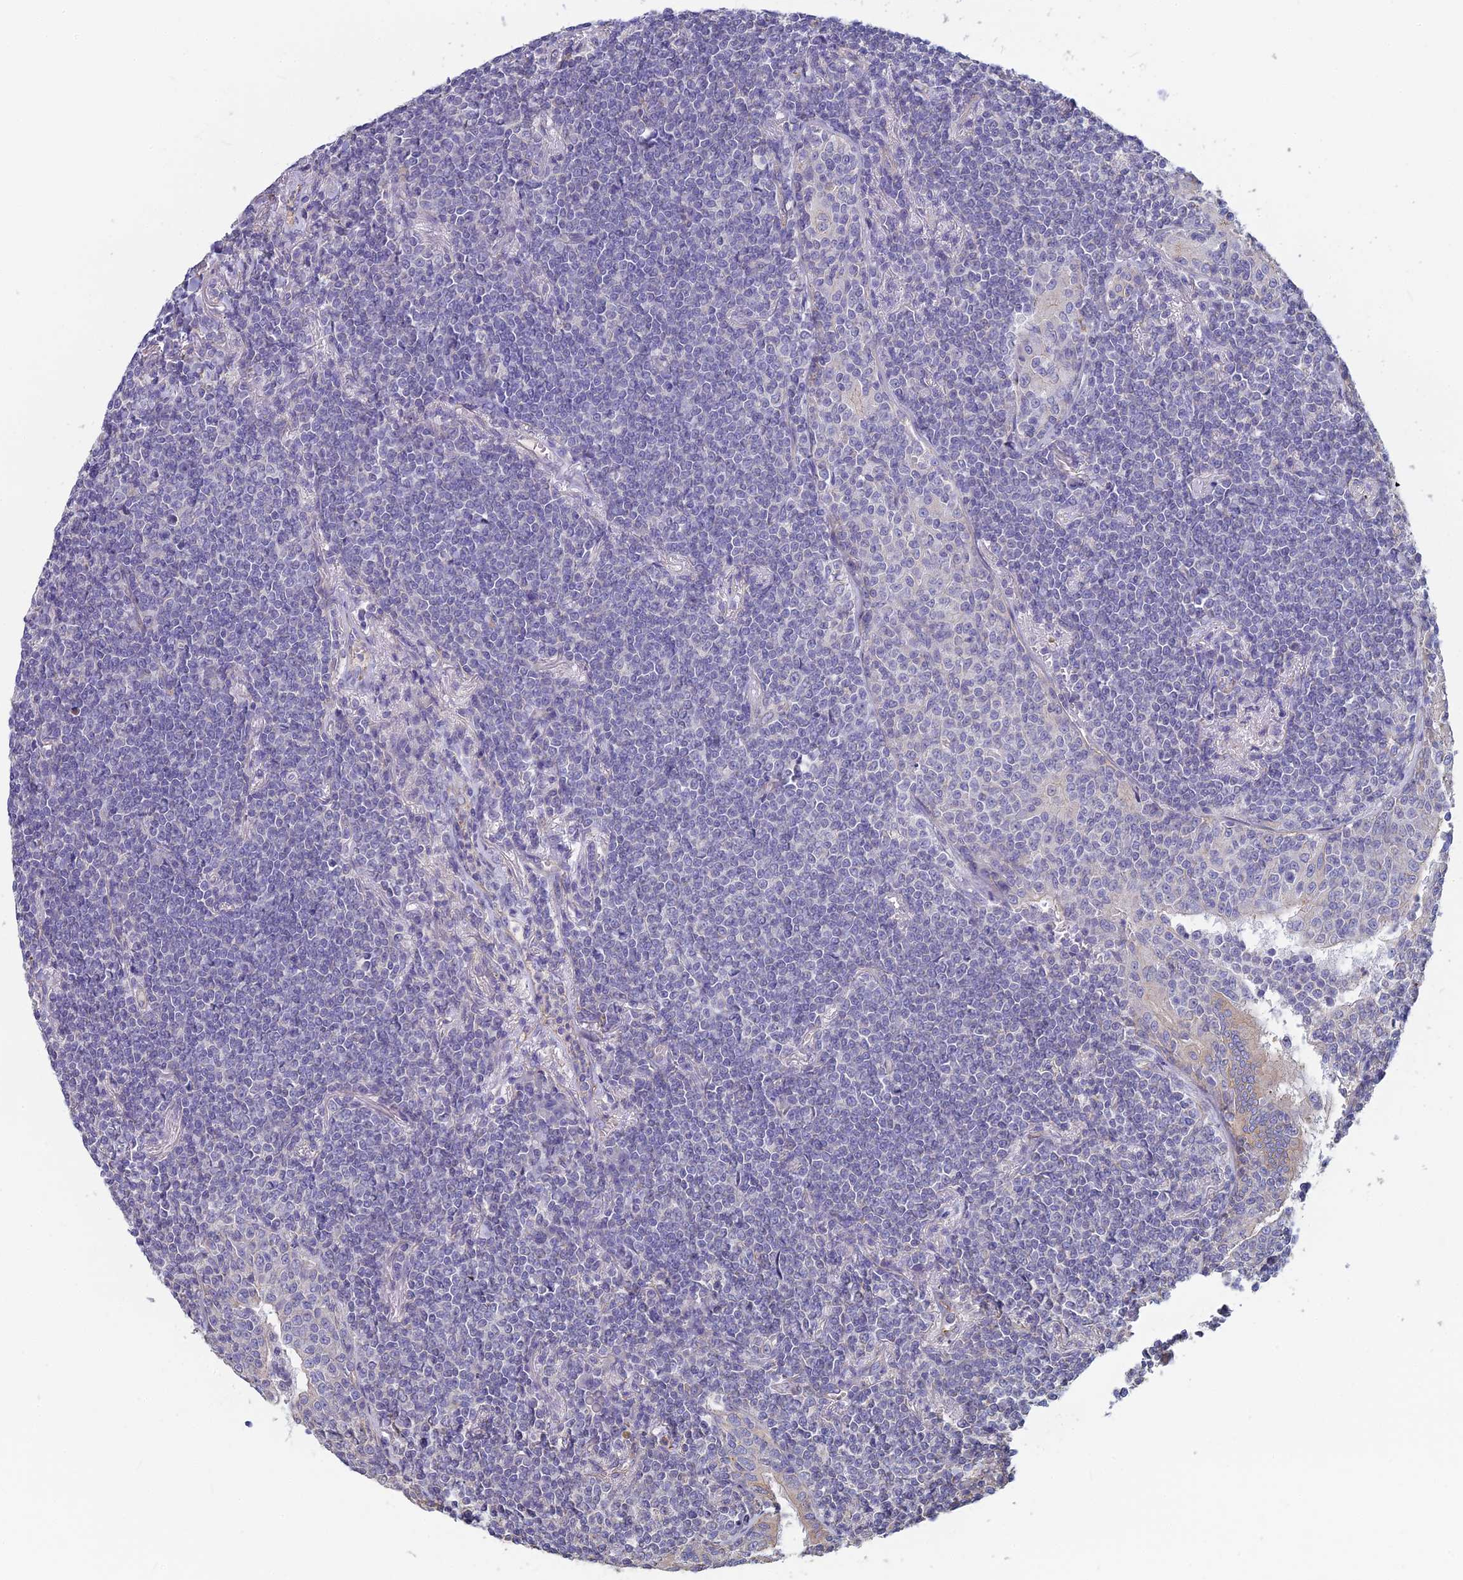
{"staining": {"intensity": "negative", "quantity": "none", "location": "none"}, "tissue": "lymphoma", "cell_type": "Tumor cells", "image_type": "cancer", "snomed": [{"axis": "morphology", "description": "Malignant lymphoma, non-Hodgkin's type, Low grade"}, {"axis": "topography", "description": "Lung"}], "caption": "A high-resolution image shows immunohistochemistry (IHC) staining of lymphoma, which exhibits no significant positivity in tumor cells.", "gene": "PCDHA5", "patient": {"sex": "female", "age": 71}}